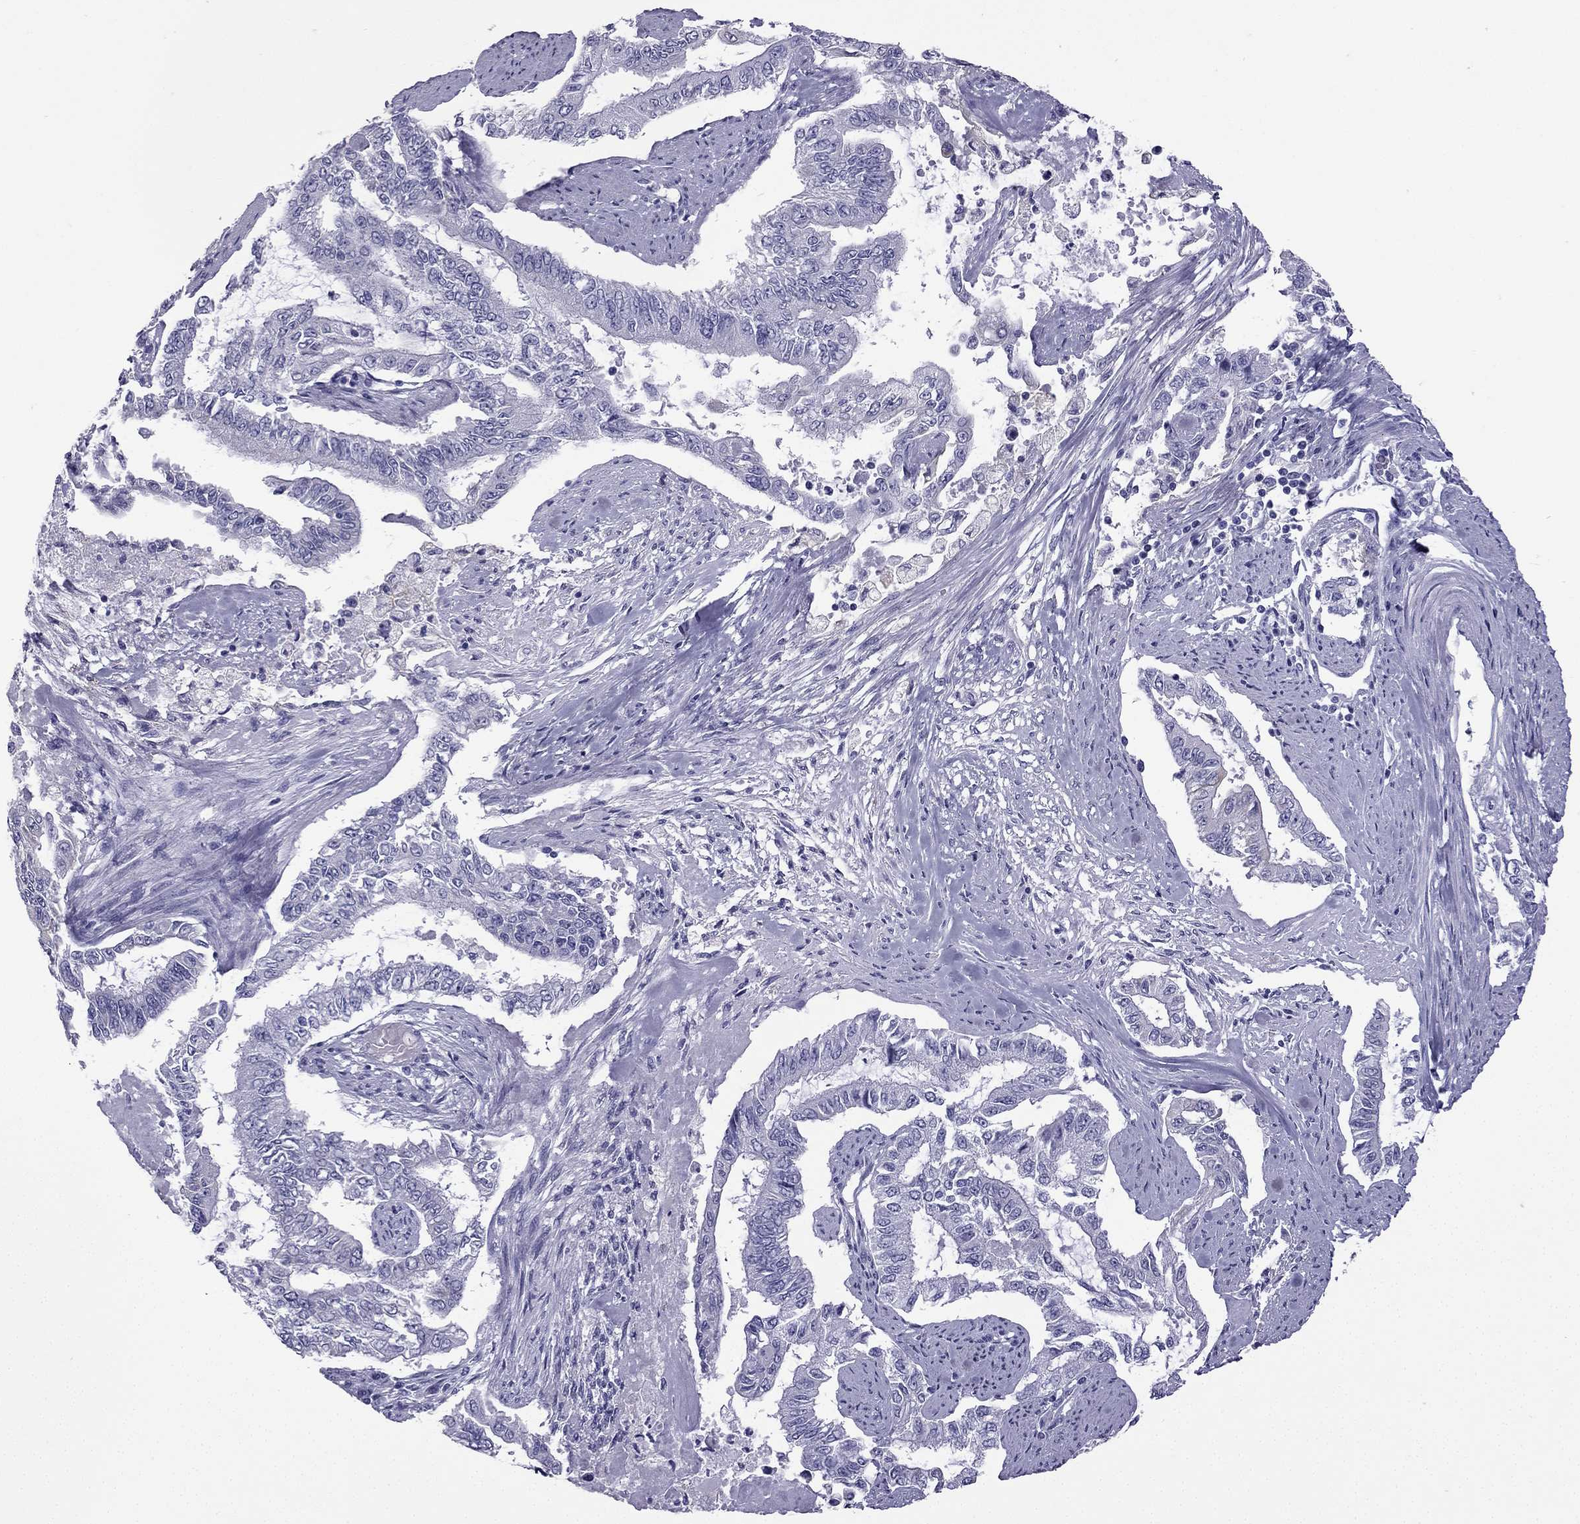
{"staining": {"intensity": "negative", "quantity": "none", "location": "none"}, "tissue": "endometrial cancer", "cell_type": "Tumor cells", "image_type": "cancer", "snomed": [{"axis": "morphology", "description": "Adenocarcinoma, NOS"}, {"axis": "topography", "description": "Uterus"}], "caption": "This is an immunohistochemistry histopathology image of human endometrial adenocarcinoma. There is no expression in tumor cells.", "gene": "GJA8", "patient": {"sex": "female", "age": 59}}